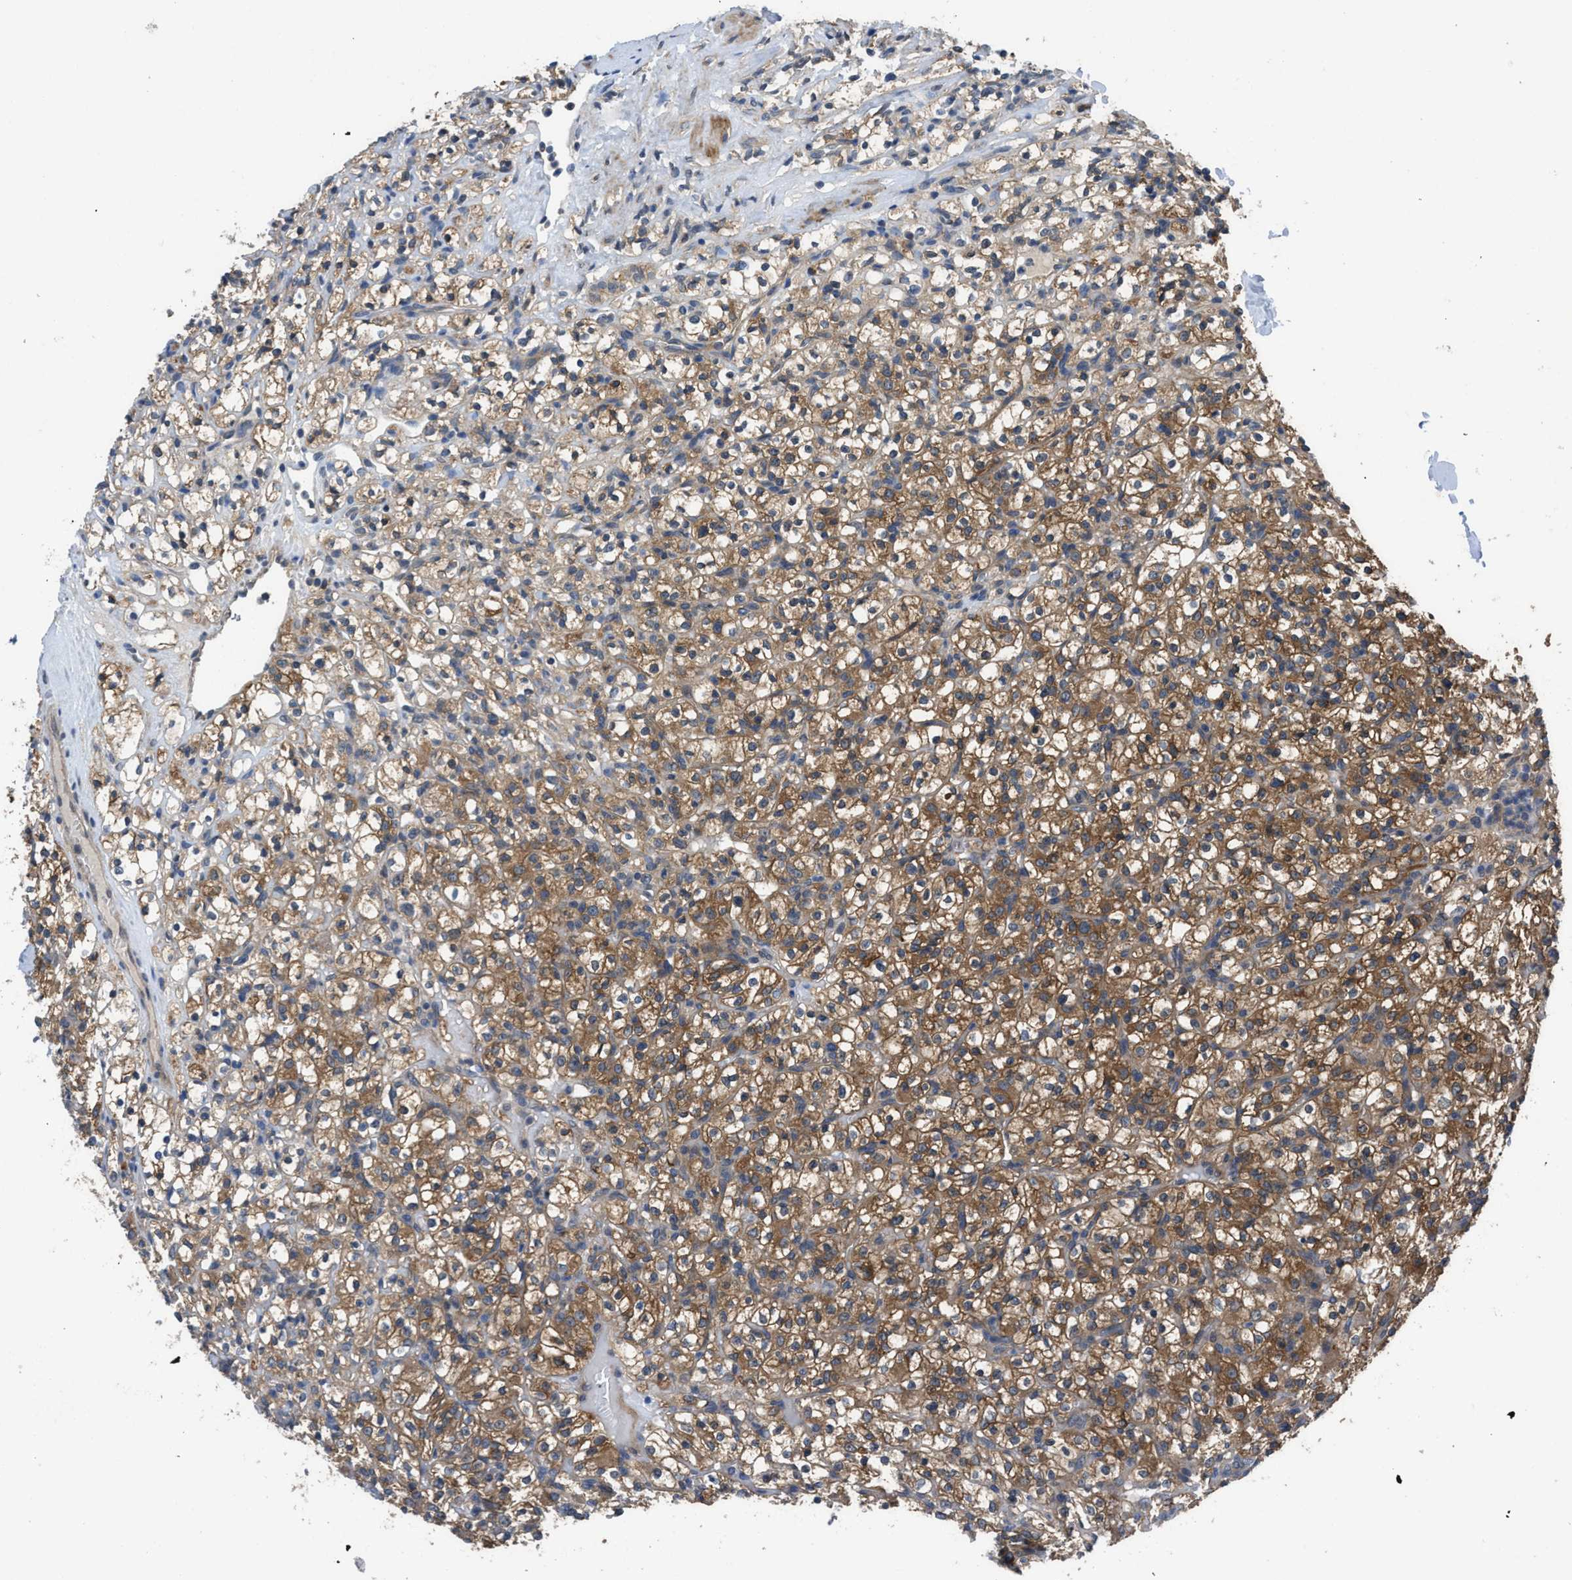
{"staining": {"intensity": "moderate", "quantity": ">75%", "location": "cytoplasmic/membranous"}, "tissue": "renal cancer", "cell_type": "Tumor cells", "image_type": "cancer", "snomed": [{"axis": "morphology", "description": "Normal tissue, NOS"}, {"axis": "morphology", "description": "Adenocarcinoma, NOS"}, {"axis": "topography", "description": "Kidney"}], "caption": "Immunohistochemistry (IHC) micrograph of neoplastic tissue: renal adenocarcinoma stained using immunohistochemistry displays medium levels of moderate protein expression localized specifically in the cytoplasmic/membranous of tumor cells, appearing as a cytoplasmic/membranous brown color.", "gene": "PANX1", "patient": {"sex": "female", "age": 72}}